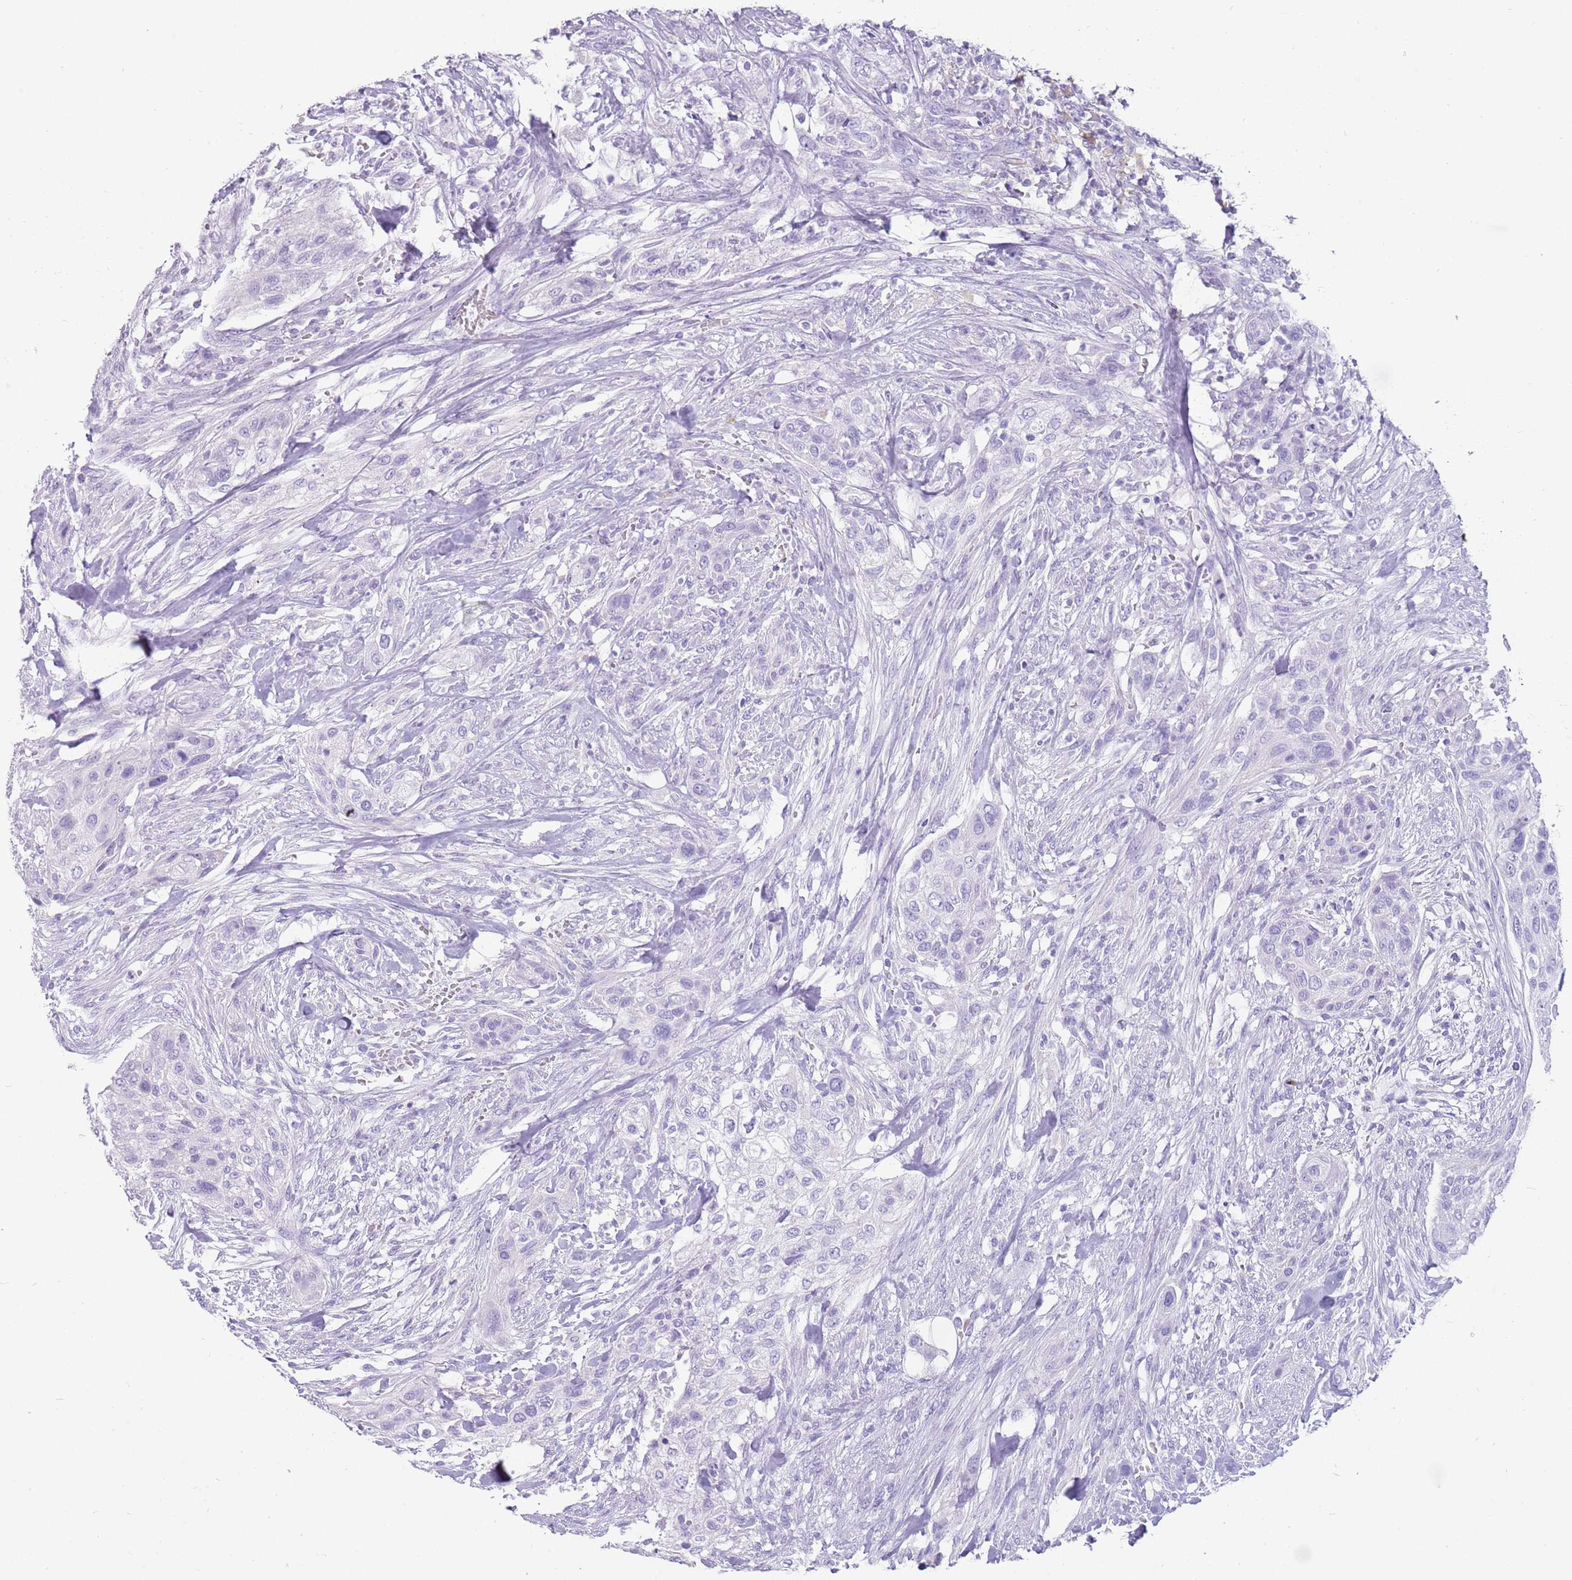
{"staining": {"intensity": "negative", "quantity": "none", "location": "none"}, "tissue": "urothelial cancer", "cell_type": "Tumor cells", "image_type": "cancer", "snomed": [{"axis": "morphology", "description": "Urothelial carcinoma, High grade"}, {"axis": "topography", "description": "Urinary bladder"}], "caption": "Protein analysis of urothelial carcinoma (high-grade) demonstrates no significant positivity in tumor cells.", "gene": "NBPF3", "patient": {"sex": "male", "age": 35}}